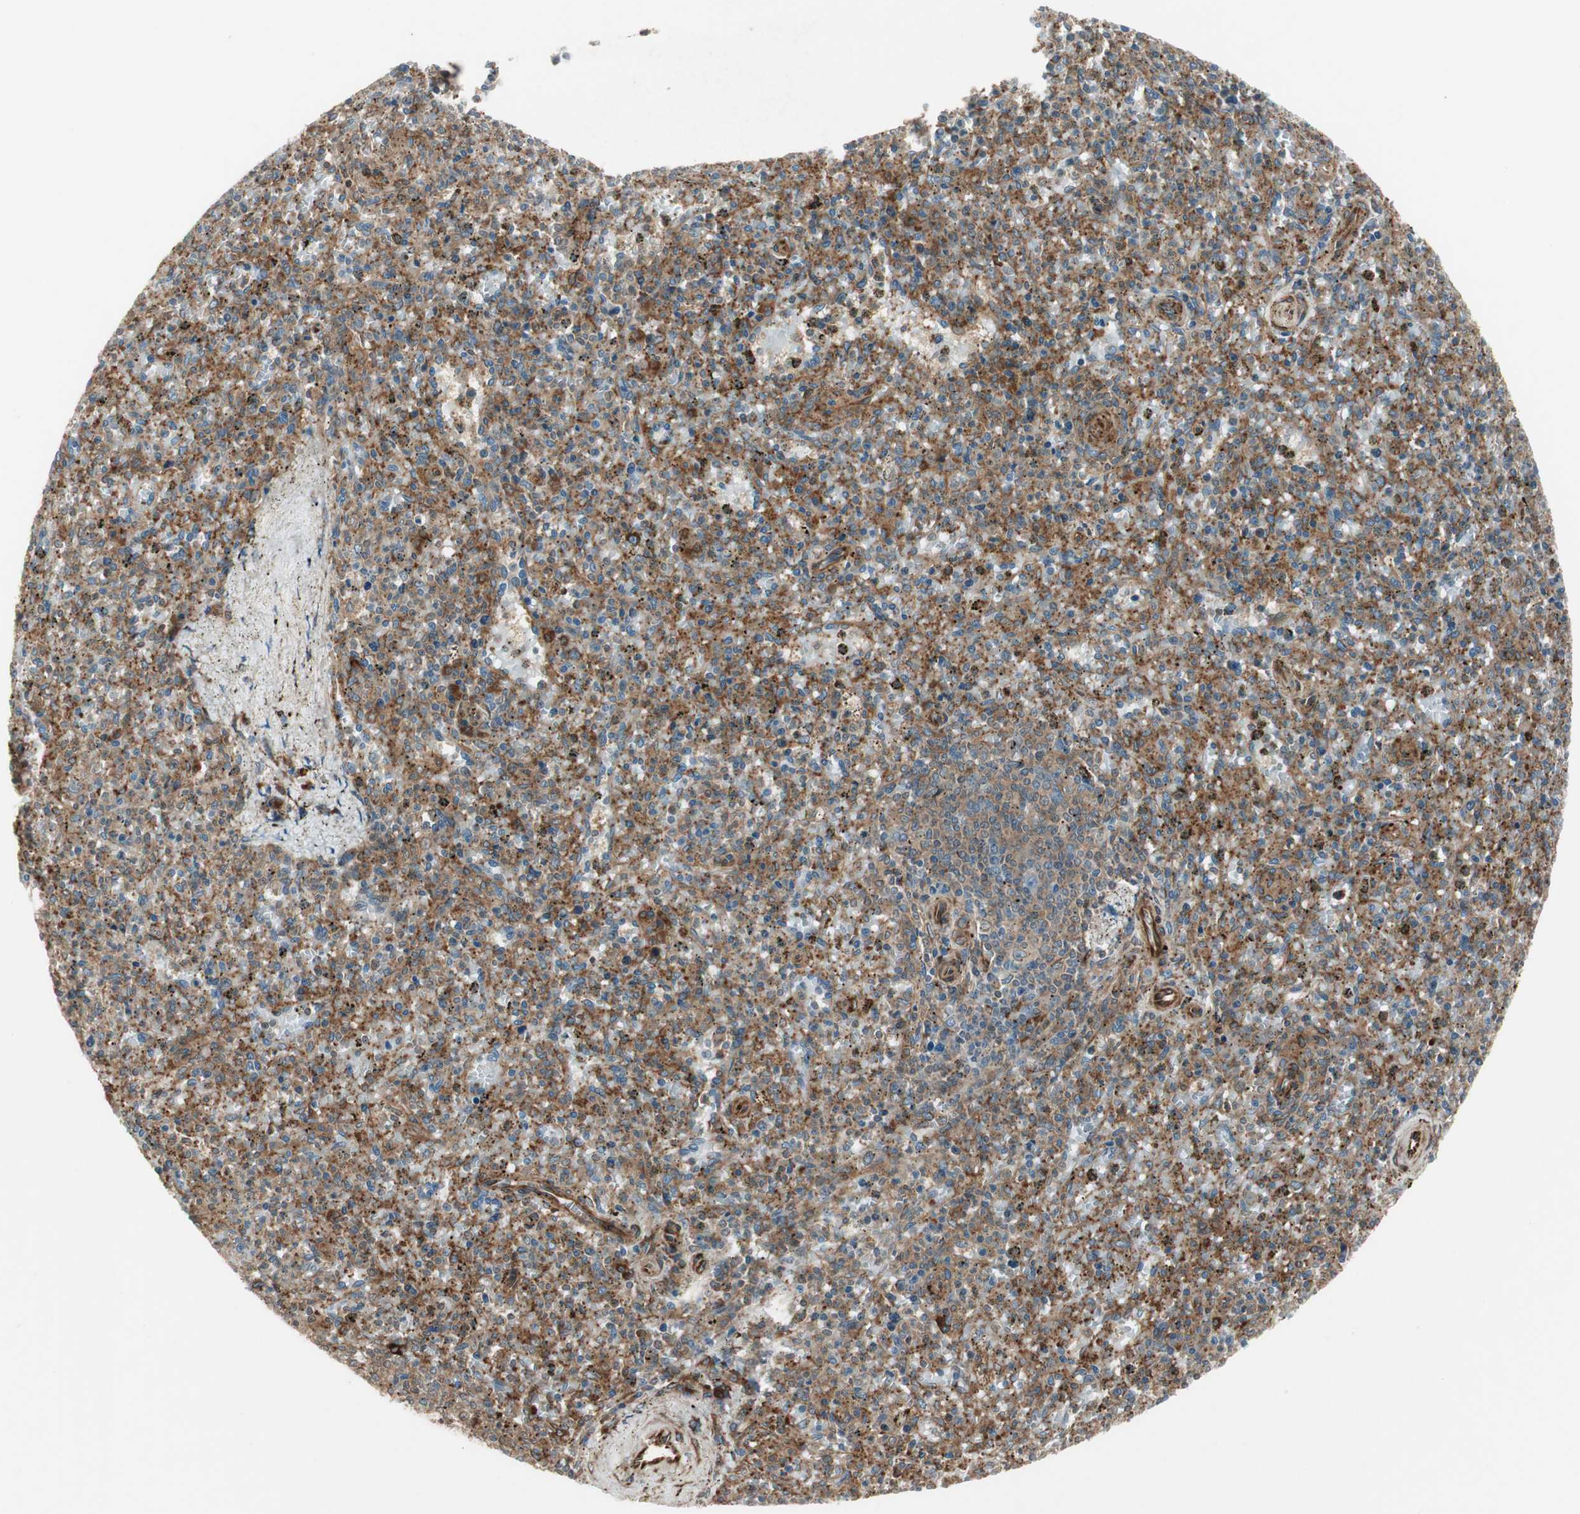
{"staining": {"intensity": "moderate", "quantity": ">75%", "location": "cytoplasmic/membranous"}, "tissue": "spleen", "cell_type": "Cells in red pulp", "image_type": "normal", "snomed": [{"axis": "morphology", "description": "Normal tissue, NOS"}, {"axis": "topography", "description": "Spleen"}], "caption": "Immunohistochemical staining of benign spleen displays >75% levels of moderate cytoplasmic/membranous protein positivity in approximately >75% of cells in red pulp. Nuclei are stained in blue.", "gene": "PRKG1", "patient": {"sex": "male", "age": 72}}